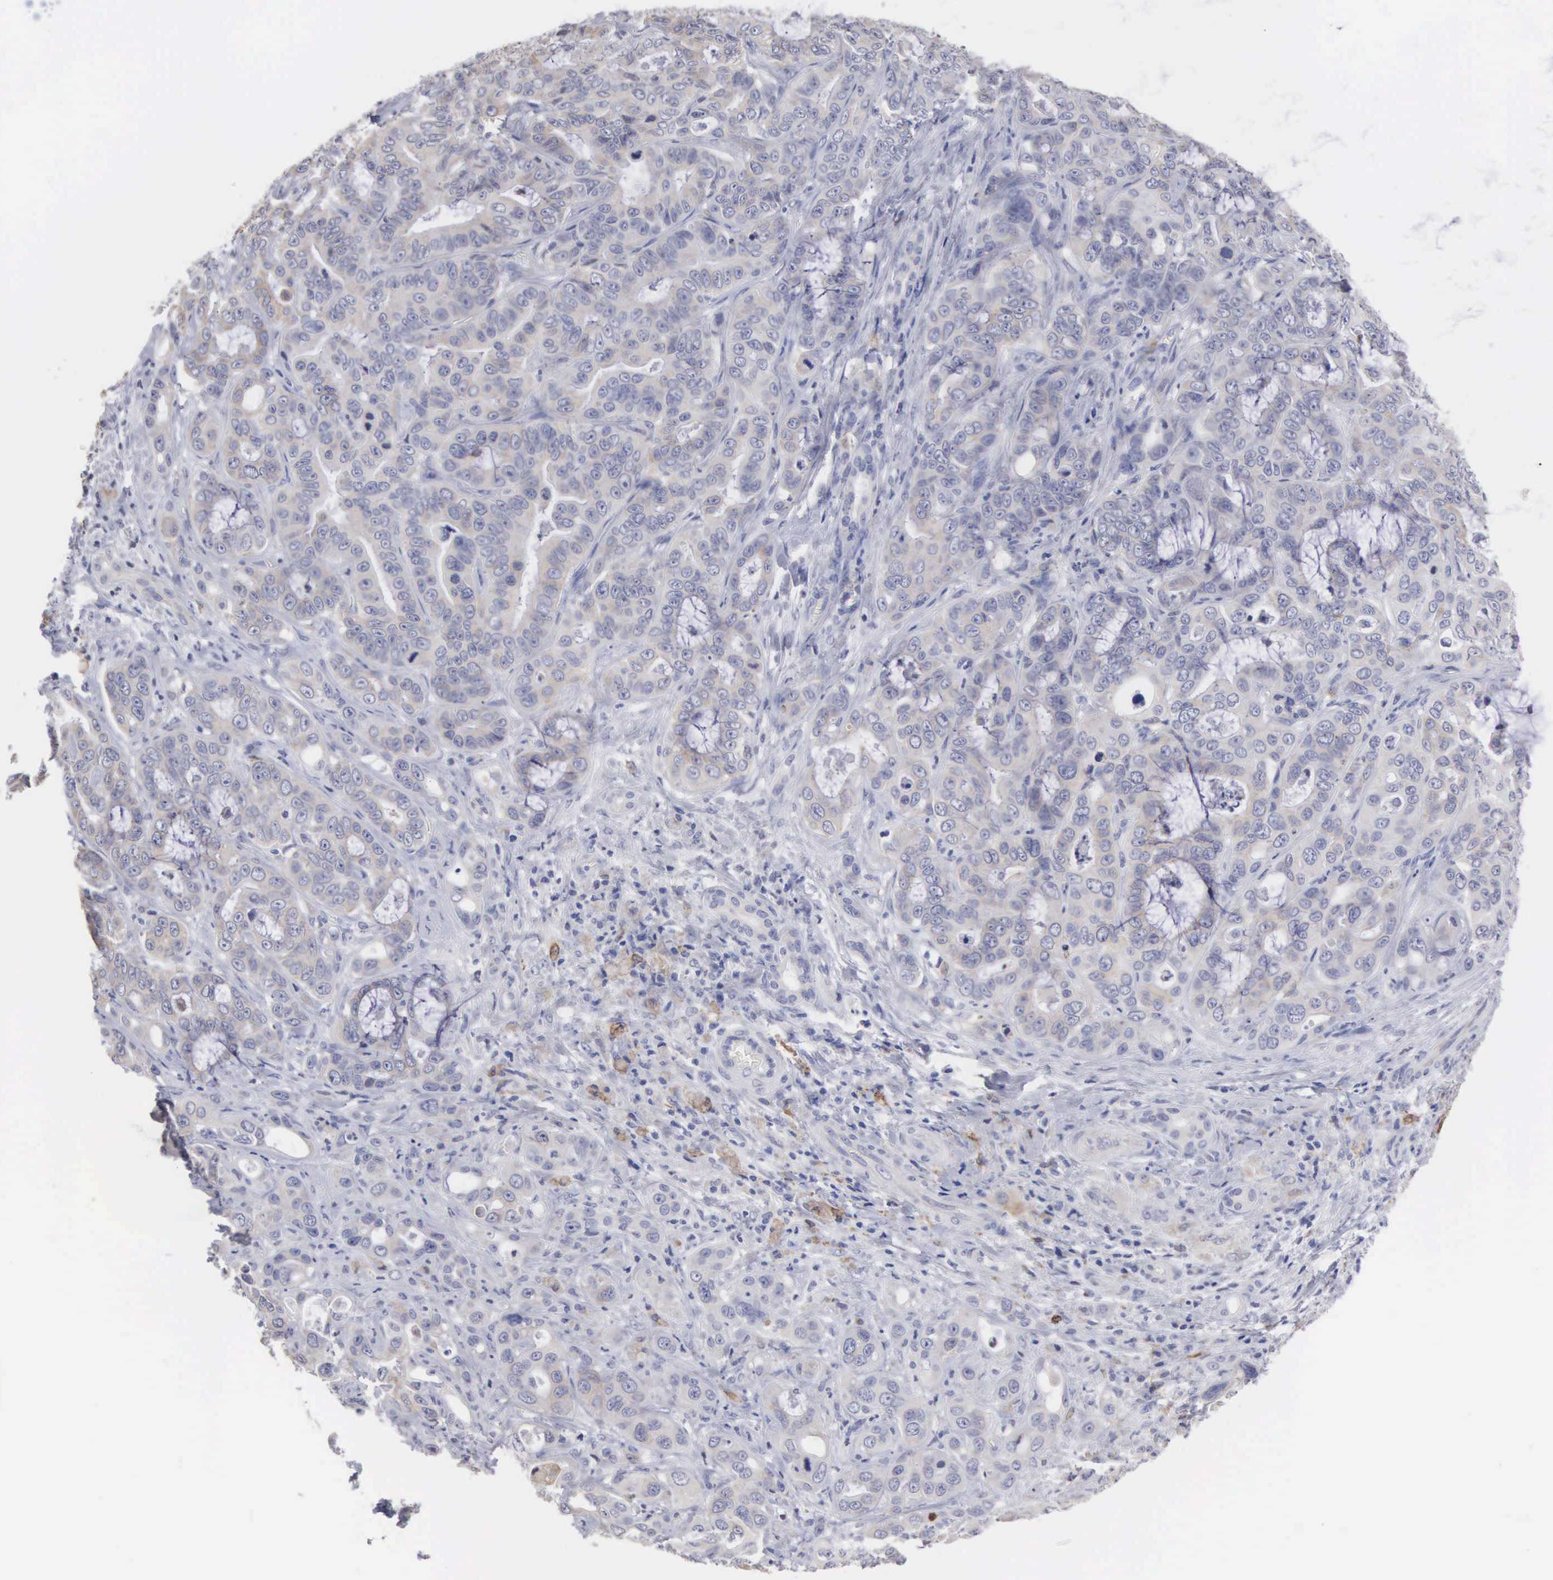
{"staining": {"intensity": "moderate", "quantity": "25%-75%", "location": "cytoplasmic/membranous"}, "tissue": "liver cancer", "cell_type": "Tumor cells", "image_type": "cancer", "snomed": [{"axis": "morphology", "description": "Cholangiocarcinoma"}, {"axis": "topography", "description": "Liver"}], "caption": "The image shows immunohistochemical staining of cholangiocarcinoma (liver). There is moderate cytoplasmic/membranous positivity is identified in about 25%-75% of tumor cells.", "gene": "LIN52", "patient": {"sex": "female", "age": 79}}